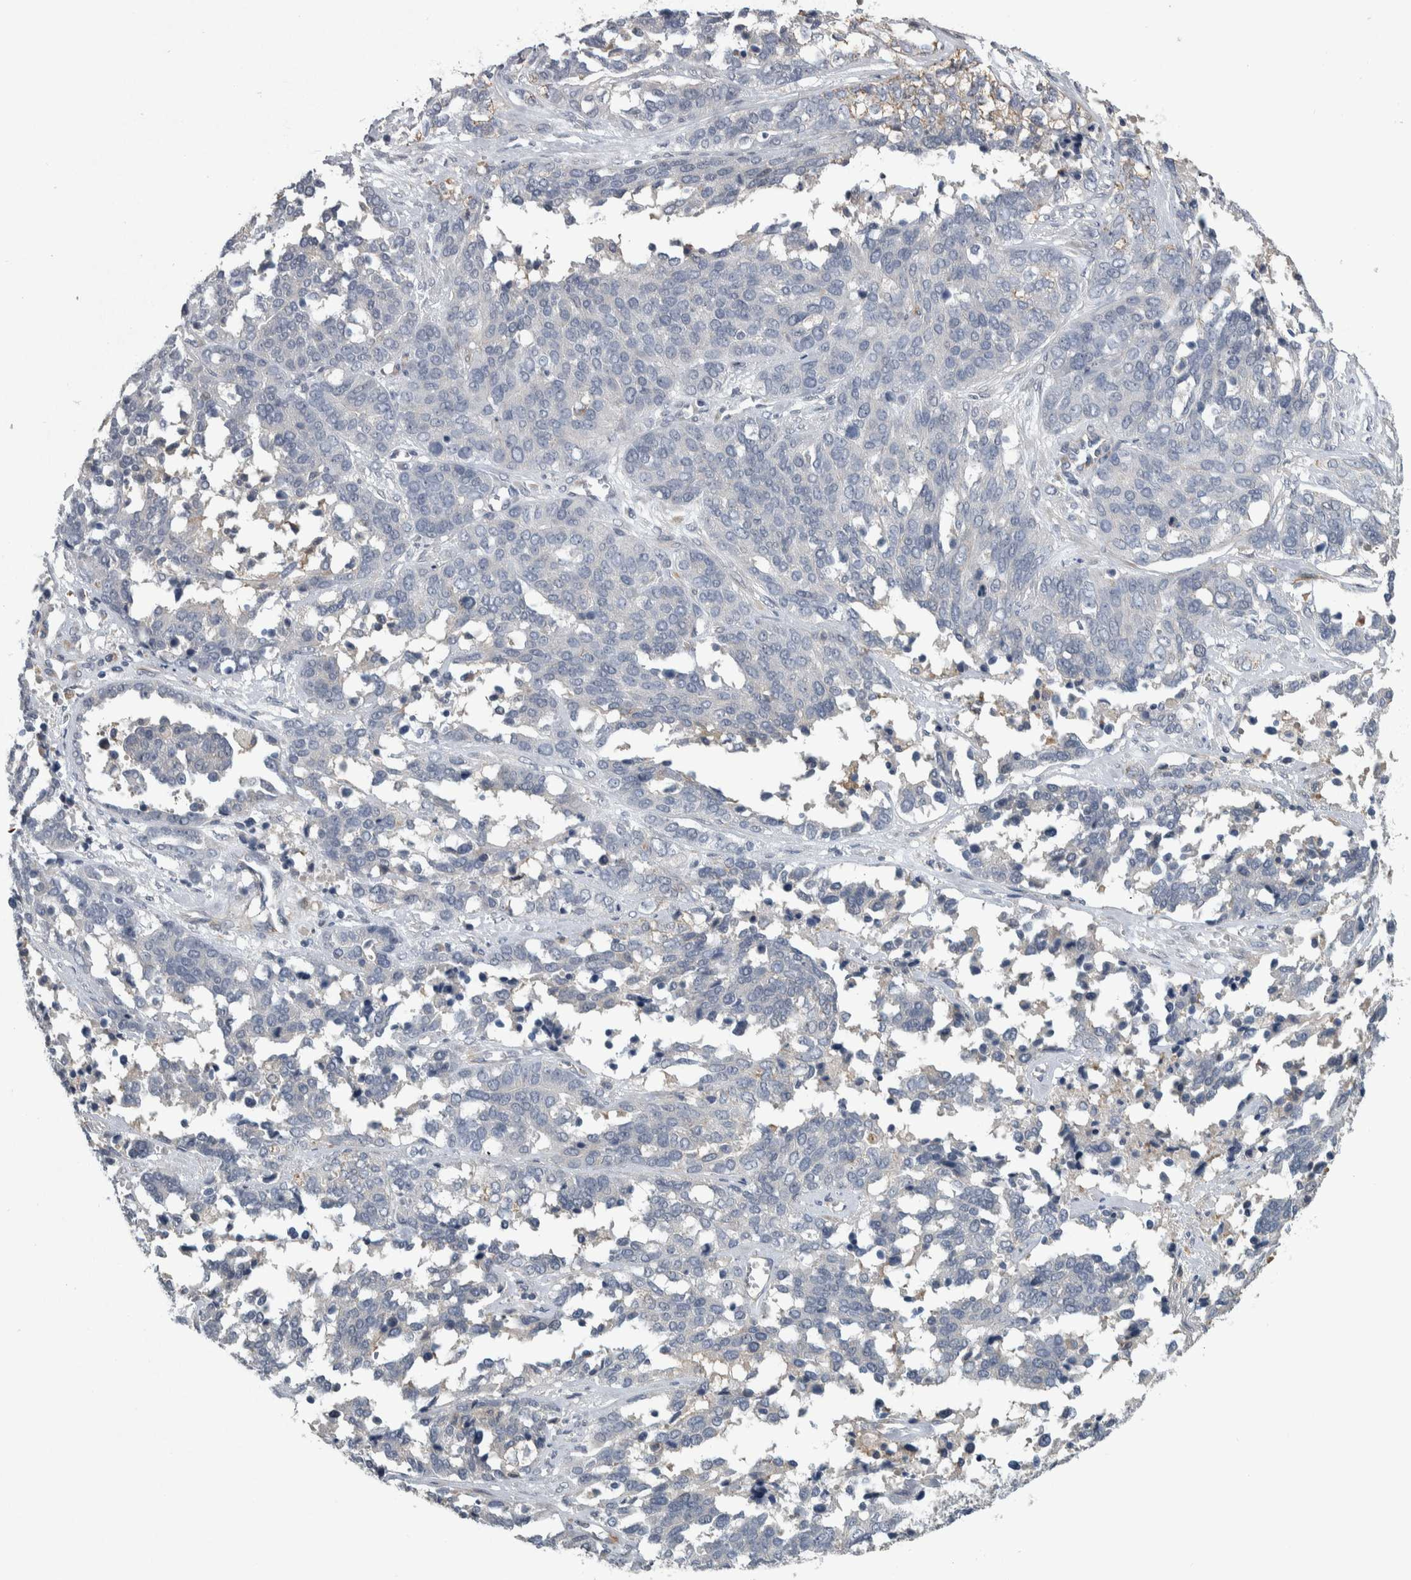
{"staining": {"intensity": "negative", "quantity": "none", "location": "none"}, "tissue": "ovarian cancer", "cell_type": "Tumor cells", "image_type": "cancer", "snomed": [{"axis": "morphology", "description": "Cystadenocarcinoma, serous, NOS"}, {"axis": "topography", "description": "Ovary"}], "caption": "Tumor cells show no significant staining in serous cystadenocarcinoma (ovarian).", "gene": "NT5C2", "patient": {"sex": "female", "age": 44}}